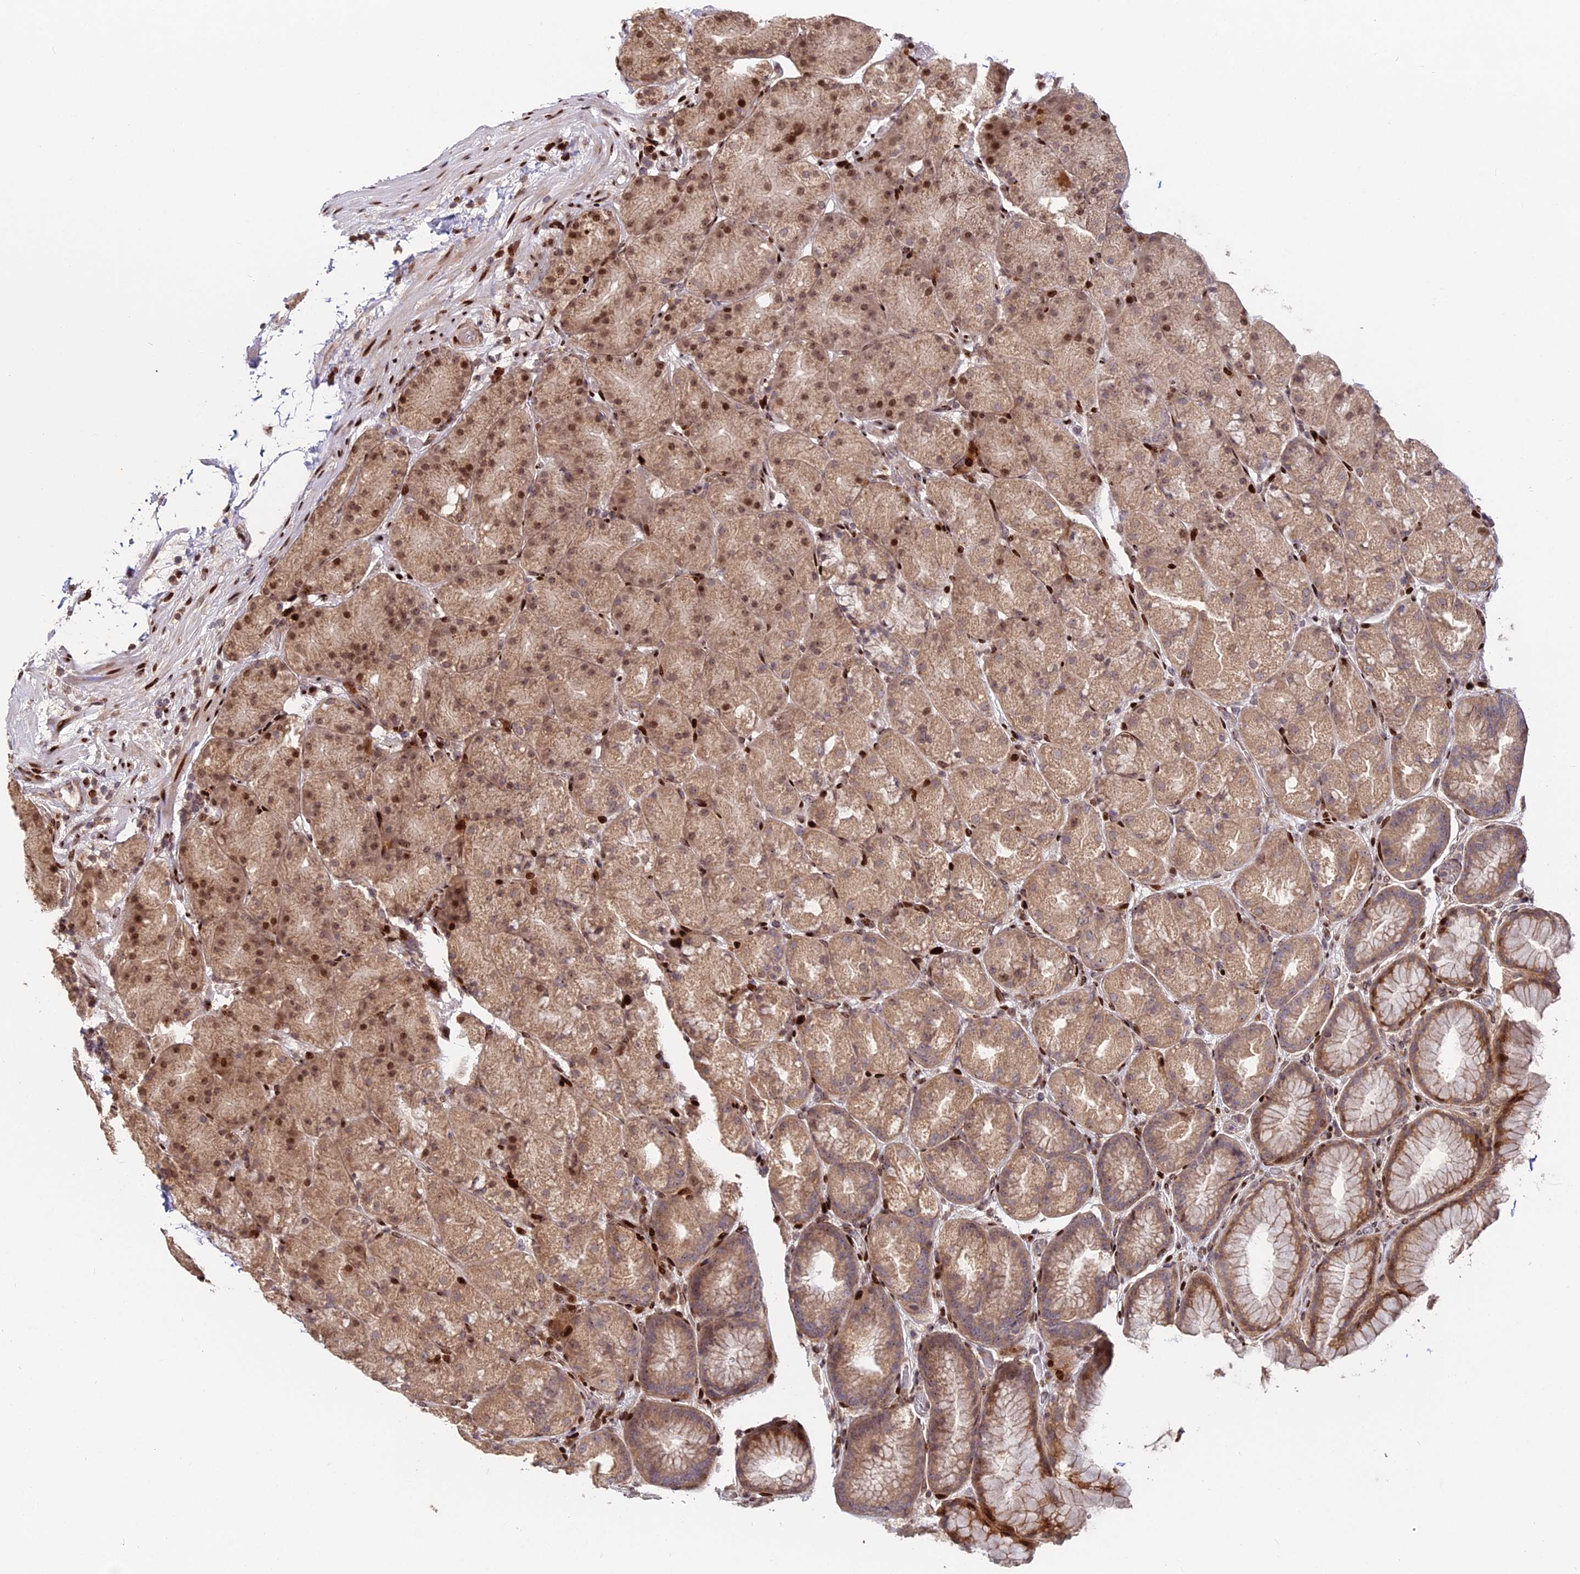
{"staining": {"intensity": "moderate", "quantity": ">75%", "location": "cytoplasmic/membranous,nuclear"}, "tissue": "stomach", "cell_type": "Glandular cells", "image_type": "normal", "snomed": [{"axis": "morphology", "description": "Normal tissue, NOS"}, {"axis": "topography", "description": "Stomach, upper"}, {"axis": "topography", "description": "Stomach"}], "caption": "Human stomach stained for a protein (brown) exhibits moderate cytoplasmic/membranous,nuclear positive positivity in approximately >75% of glandular cells.", "gene": "RBMS2", "patient": {"sex": "male", "age": 48}}